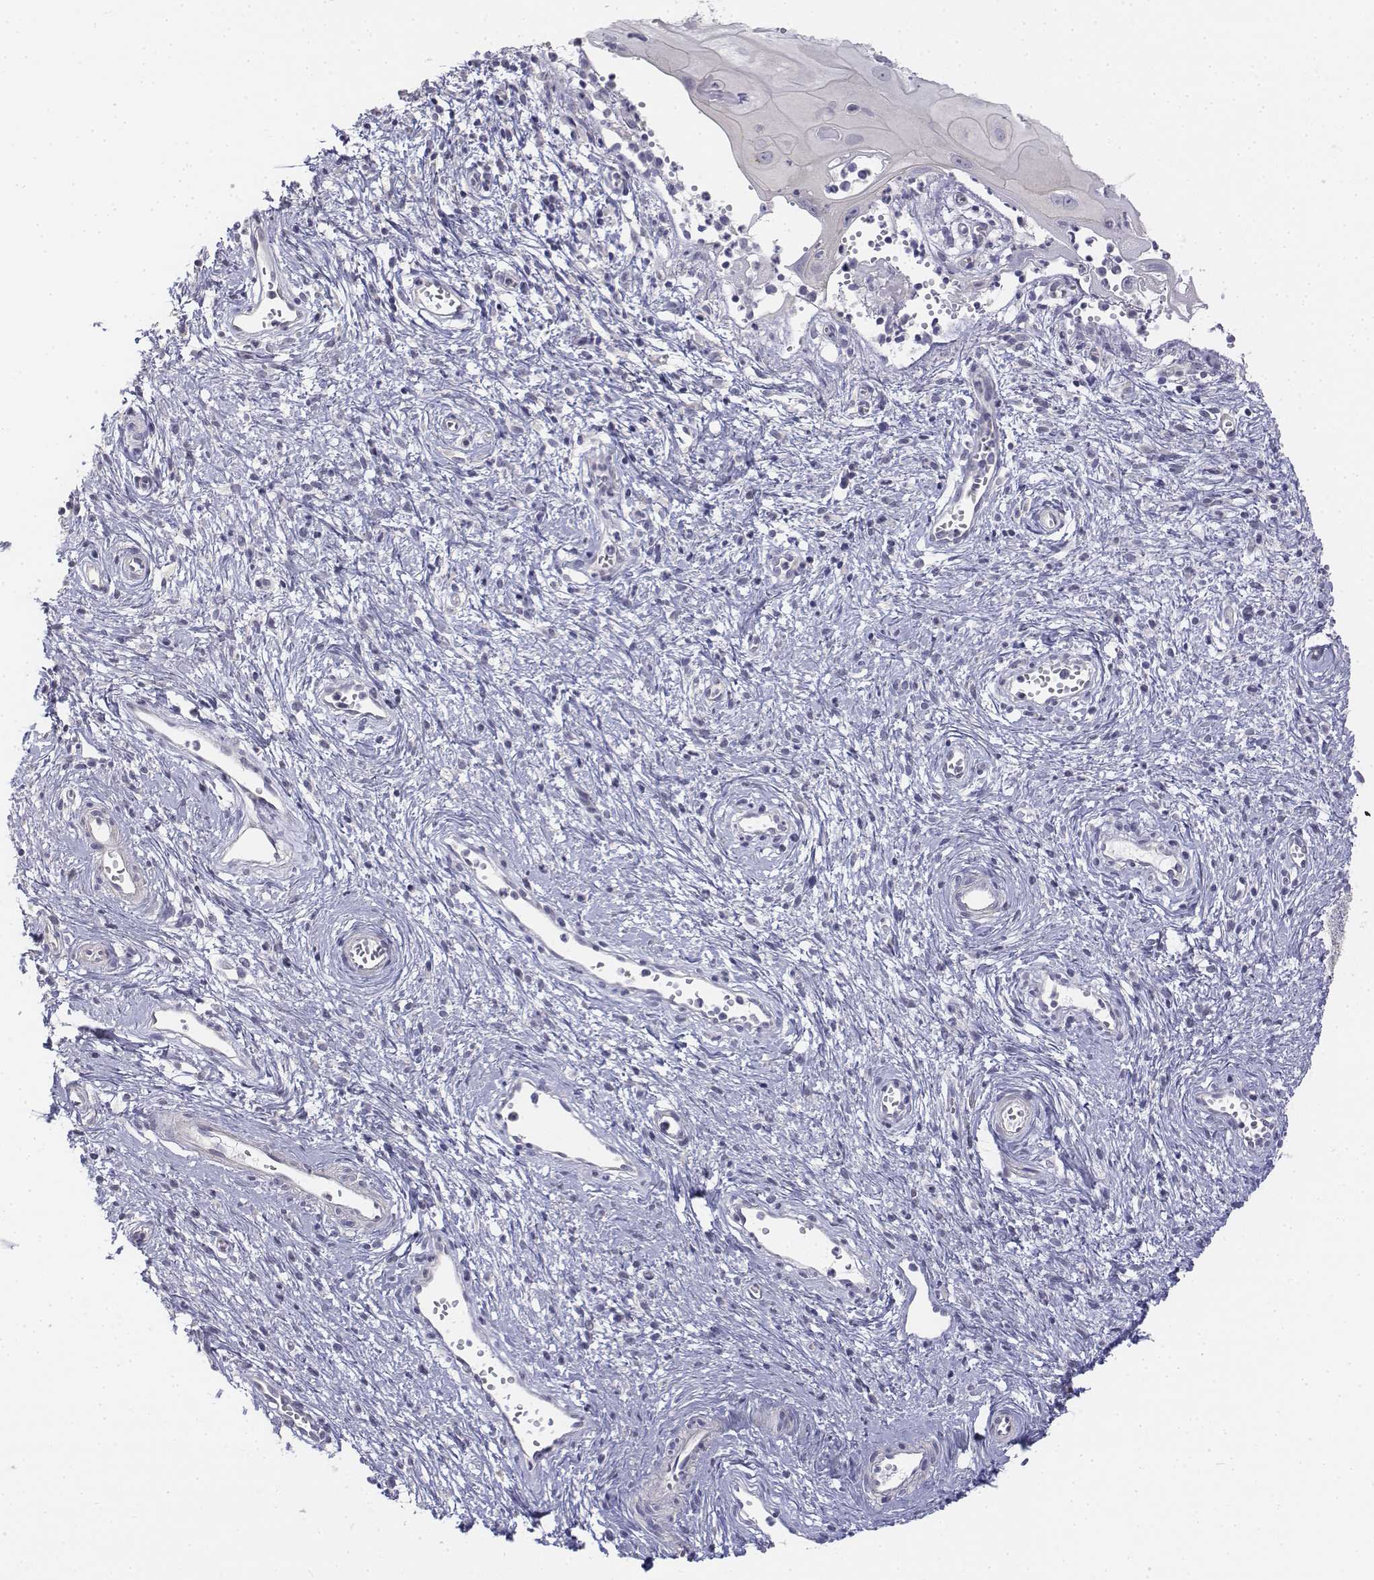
{"staining": {"intensity": "negative", "quantity": "none", "location": "none"}, "tissue": "cervical cancer", "cell_type": "Tumor cells", "image_type": "cancer", "snomed": [{"axis": "morphology", "description": "Squamous cell carcinoma, NOS"}, {"axis": "topography", "description": "Cervix"}], "caption": "Photomicrograph shows no protein positivity in tumor cells of cervical cancer tissue.", "gene": "LGSN", "patient": {"sex": "female", "age": 30}}